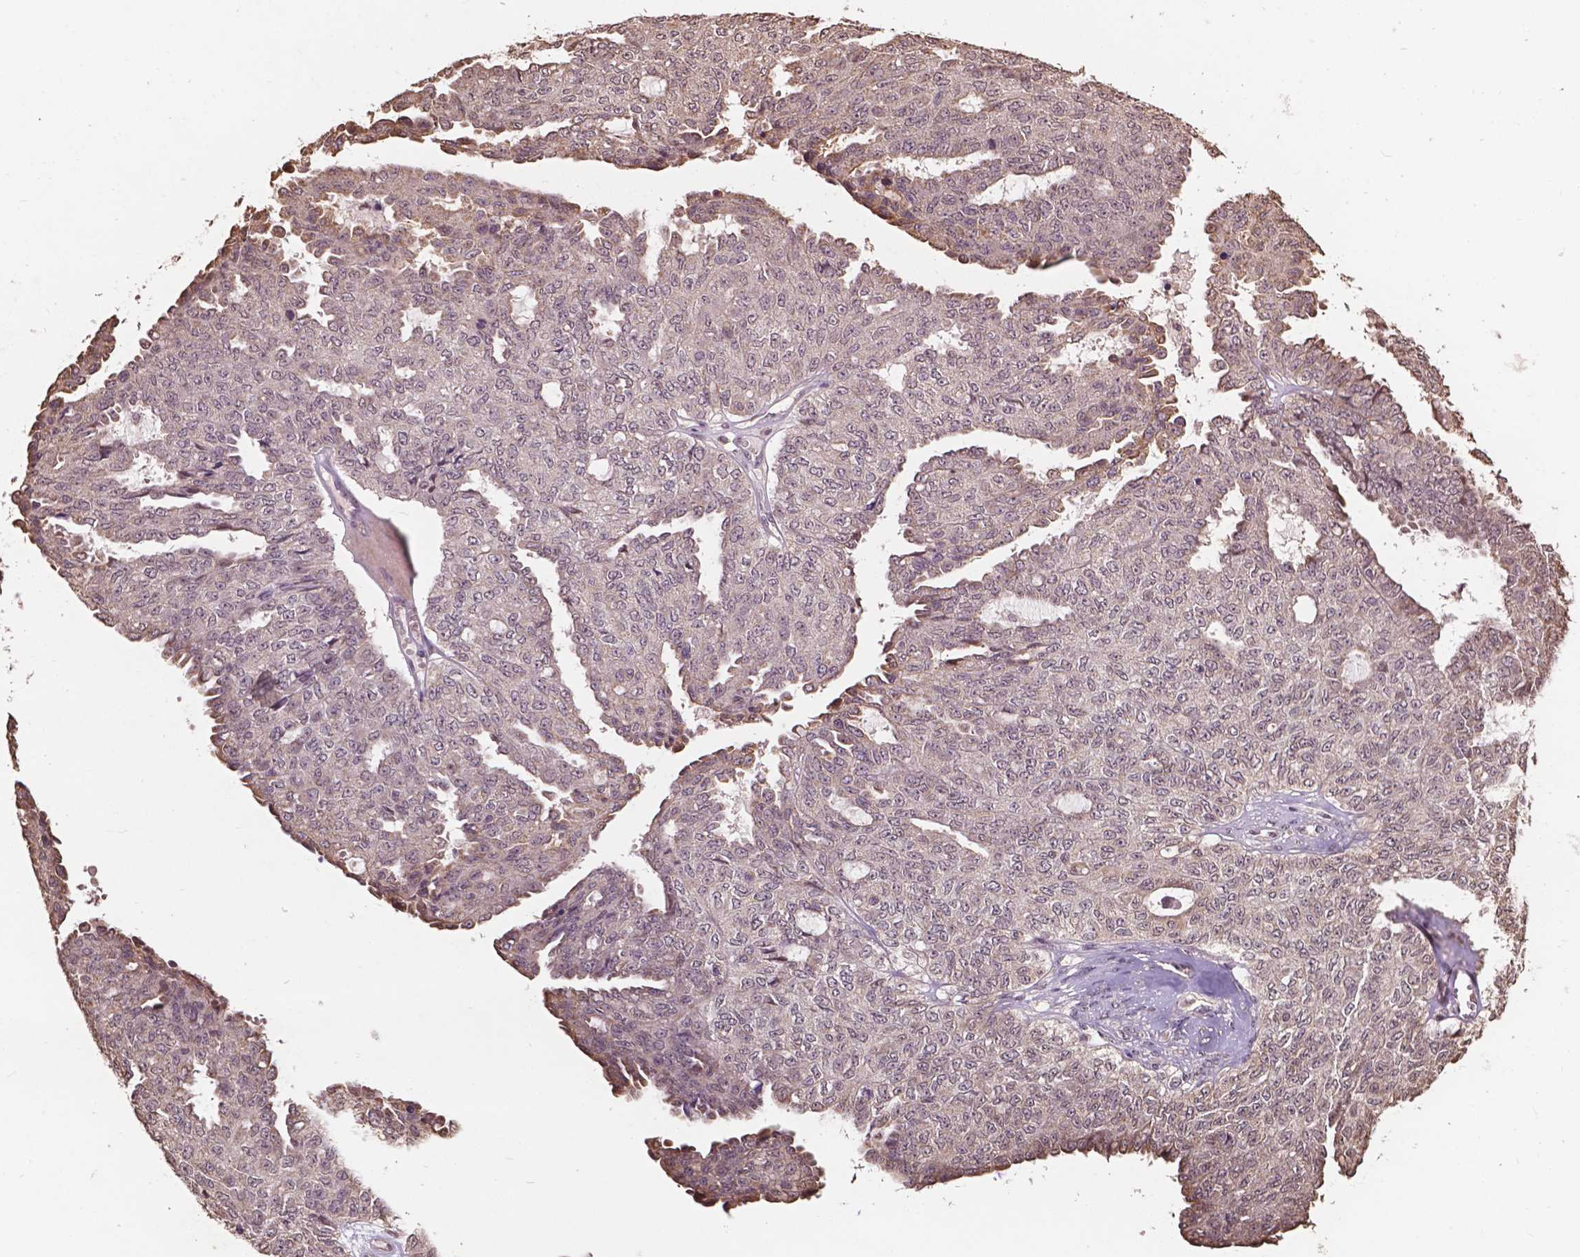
{"staining": {"intensity": "negative", "quantity": "none", "location": "none"}, "tissue": "ovarian cancer", "cell_type": "Tumor cells", "image_type": "cancer", "snomed": [{"axis": "morphology", "description": "Cystadenocarcinoma, serous, NOS"}, {"axis": "topography", "description": "Ovary"}], "caption": "Tumor cells are negative for brown protein staining in ovarian cancer. The staining was performed using DAB to visualize the protein expression in brown, while the nuclei were stained in blue with hematoxylin (Magnification: 20x).", "gene": "GLRA2", "patient": {"sex": "female", "age": 71}}